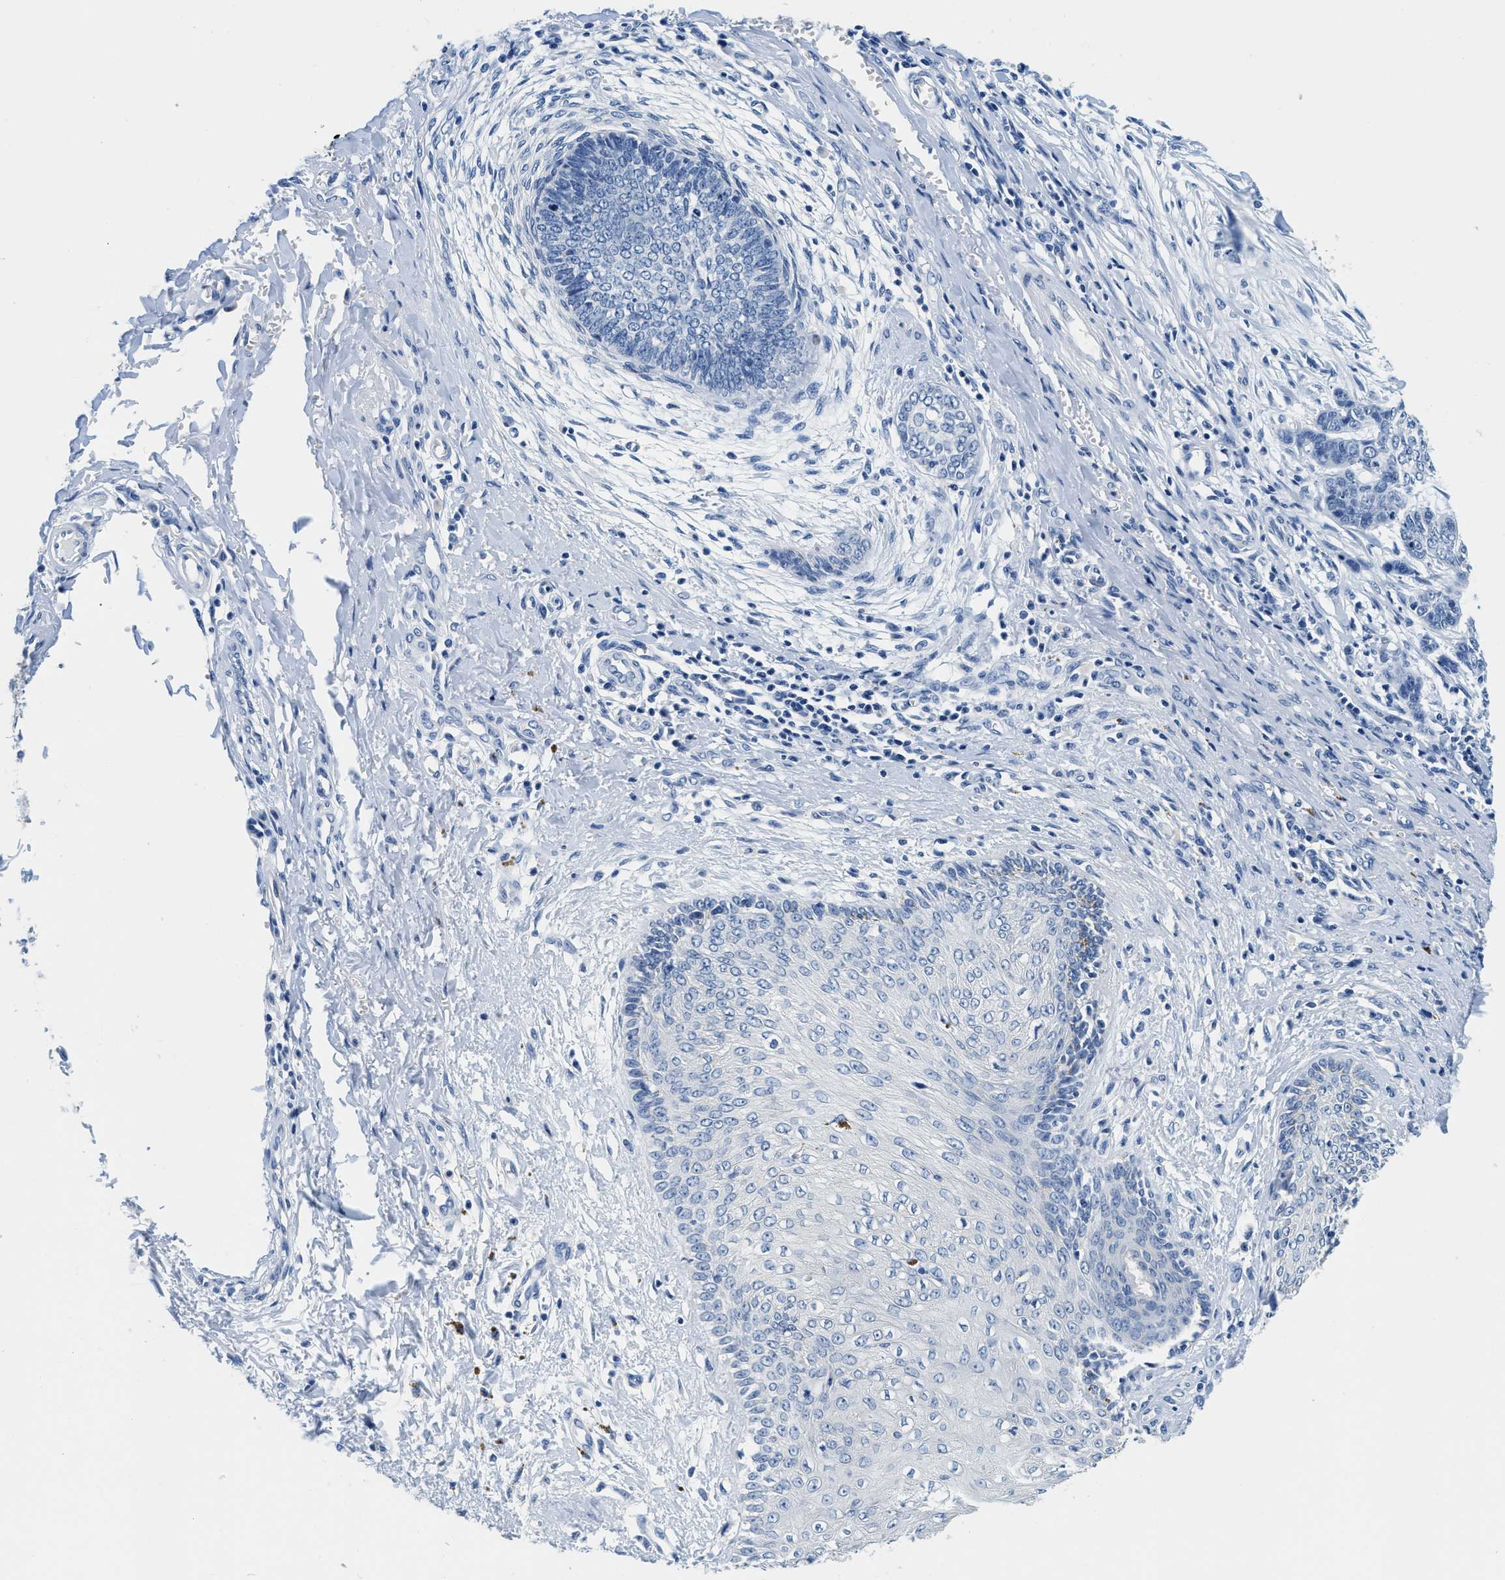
{"staining": {"intensity": "negative", "quantity": "none", "location": "none"}, "tissue": "skin cancer", "cell_type": "Tumor cells", "image_type": "cancer", "snomed": [{"axis": "morphology", "description": "Basal cell carcinoma"}, {"axis": "topography", "description": "Skin"}], "caption": "Immunohistochemistry (IHC) micrograph of neoplastic tissue: human skin cancer (basal cell carcinoma) stained with DAB (3,3'-diaminobenzidine) exhibits no significant protein expression in tumor cells.", "gene": "GSTM3", "patient": {"sex": "female", "age": 64}}